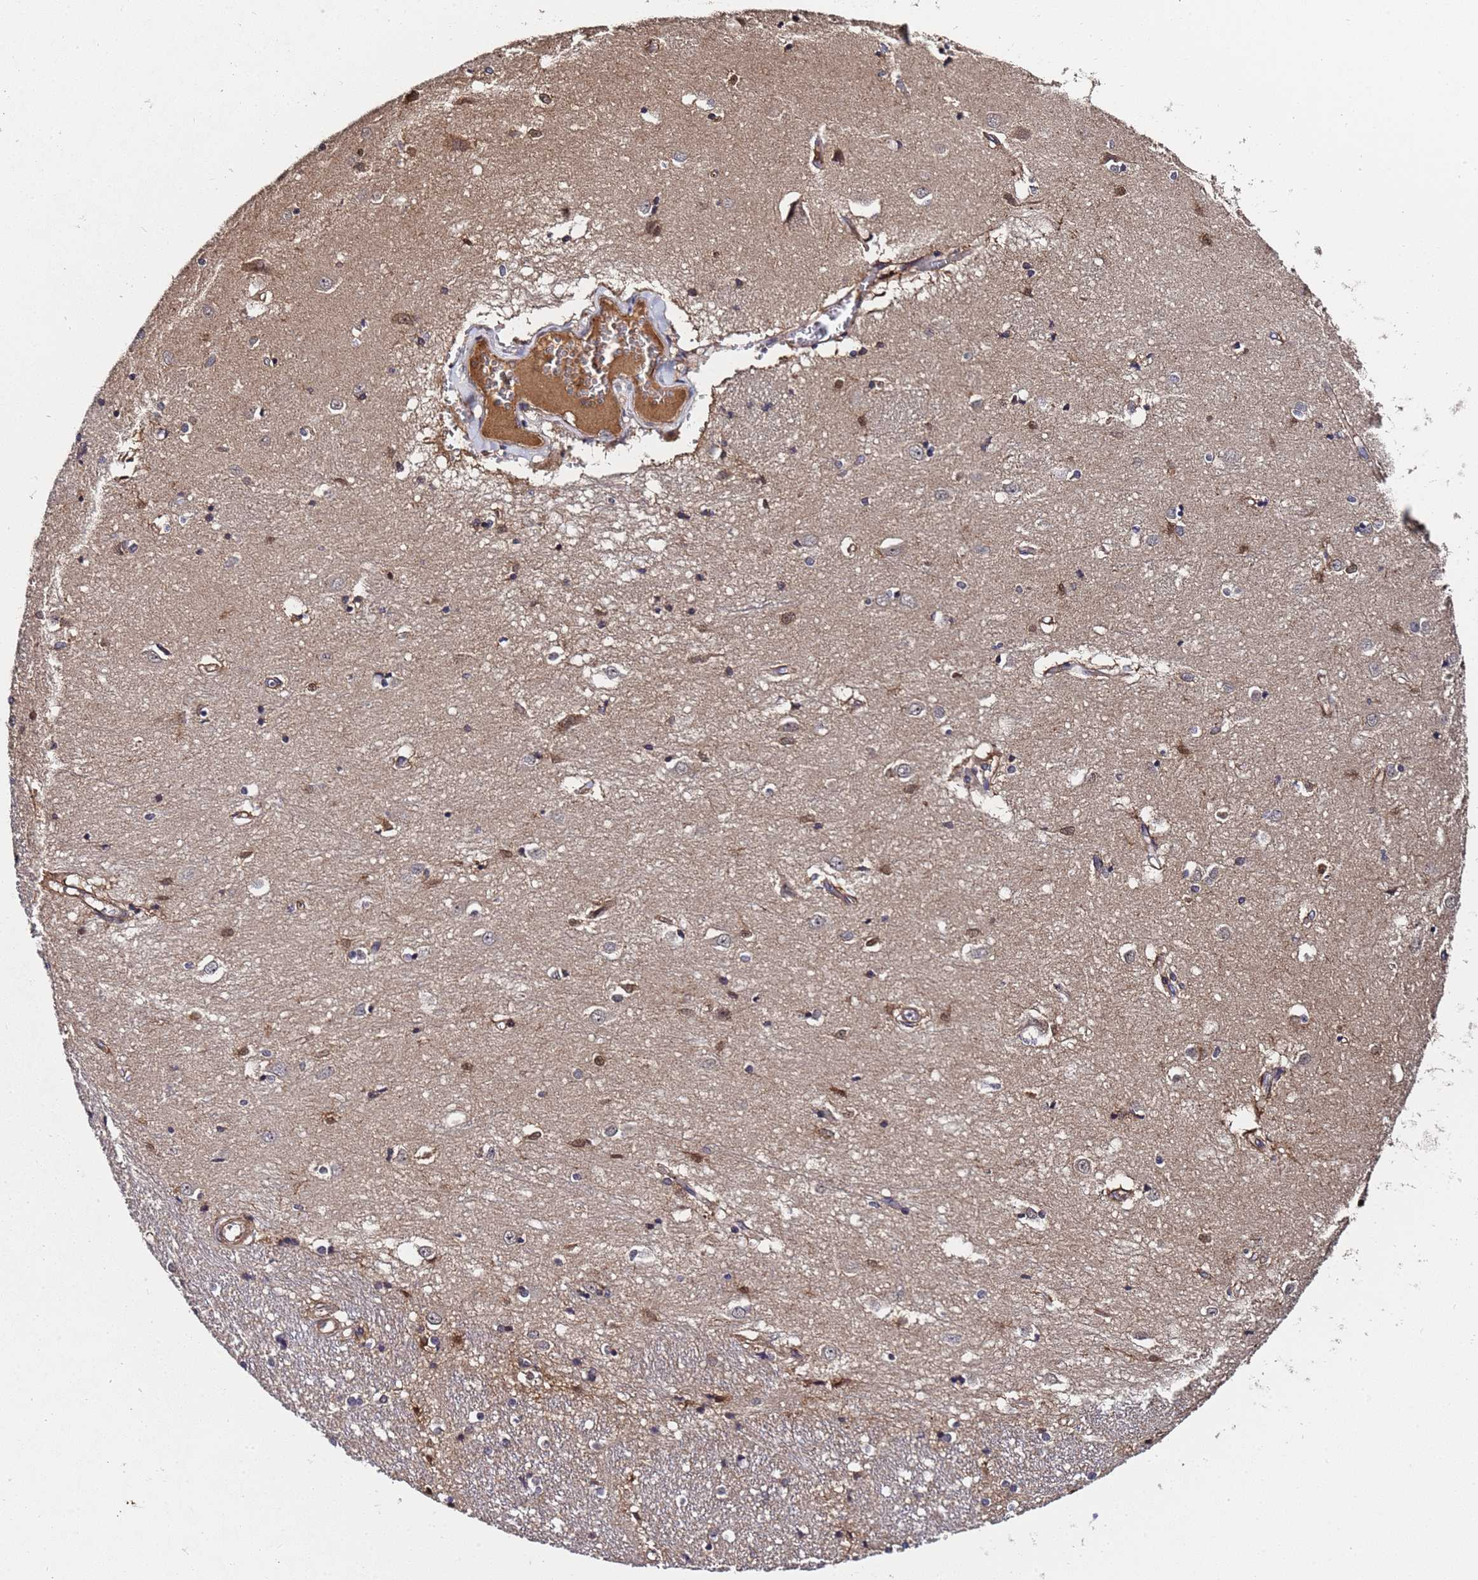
{"staining": {"intensity": "moderate", "quantity": "25%-75%", "location": "cytoplasmic/membranous,nuclear"}, "tissue": "caudate", "cell_type": "Glial cells", "image_type": "normal", "snomed": [{"axis": "morphology", "description": "Normal tissue, NOS"}, {"axis": "topography", "description": "Lateral ventricle wall"}], "caption": "Protein staining exhibits moderate cytoplasmic/membranous,nuclear expression in approximately 25%-75% of glial cells in unremarkable caudate.", "gene": "GSTCD", "patient": {"sex": "male", "age": 37}}